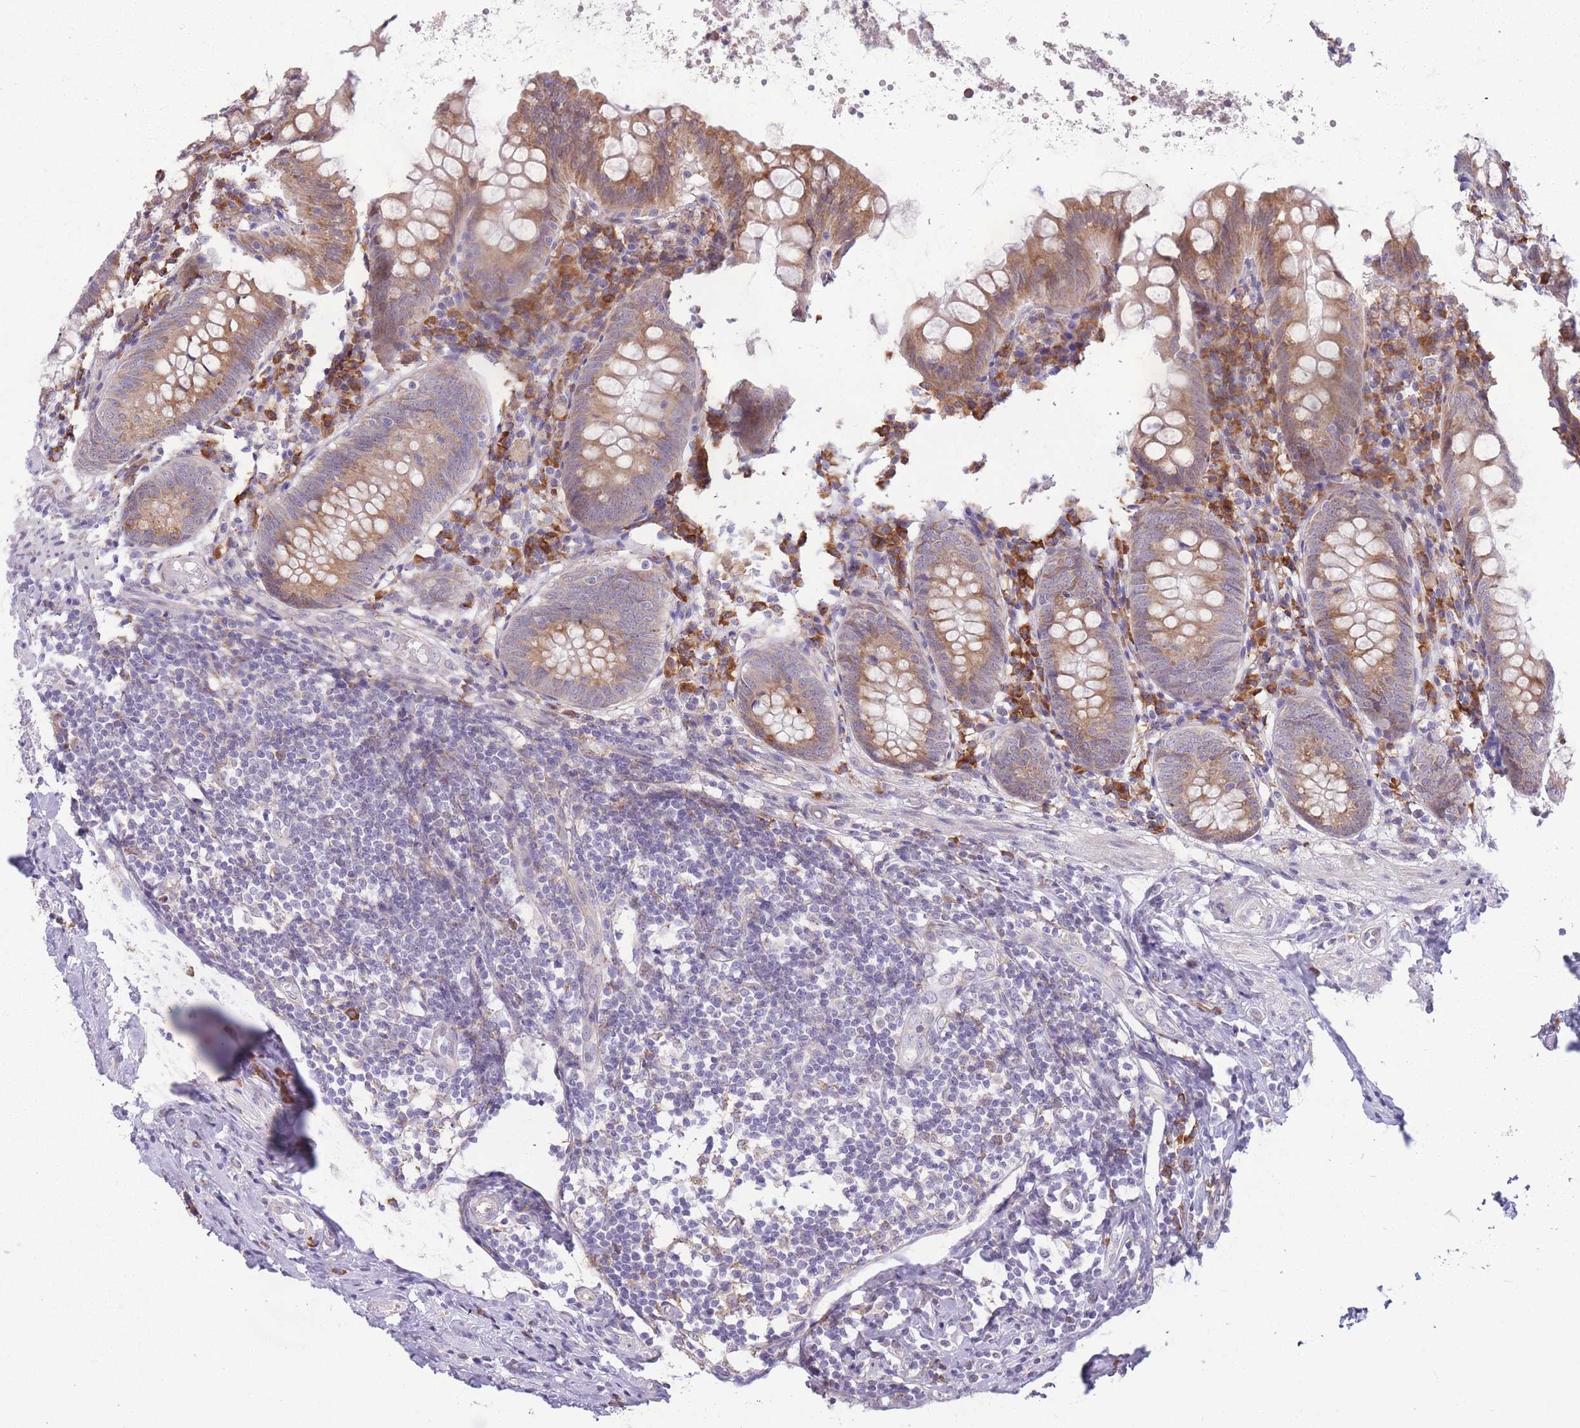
{"staining": {"intensity": "moderate", "quantity": ">75%", "location": "cytoplasmic/membranous"}, "tissue": "appendix", "cell_type": "Glandular cells", "image_type": "normal", "snomed": [{"axis": "morphology", "description": "Normal tissue, NOS"}, {"axis": "topography", "description": "Appendix"}], "caption": "Immunohistochemistry (IHC) micrograph of benign appendix: human appendix stained using IHC reveals medium levels of moderate protein expression localized specifically in the cytoplasmic/membranous of glandular cells, appearing as a cytoplasmic/membranous brown color.", "gene": "TRAPPC5", "patient": {"sex": "female", "age": 54}}